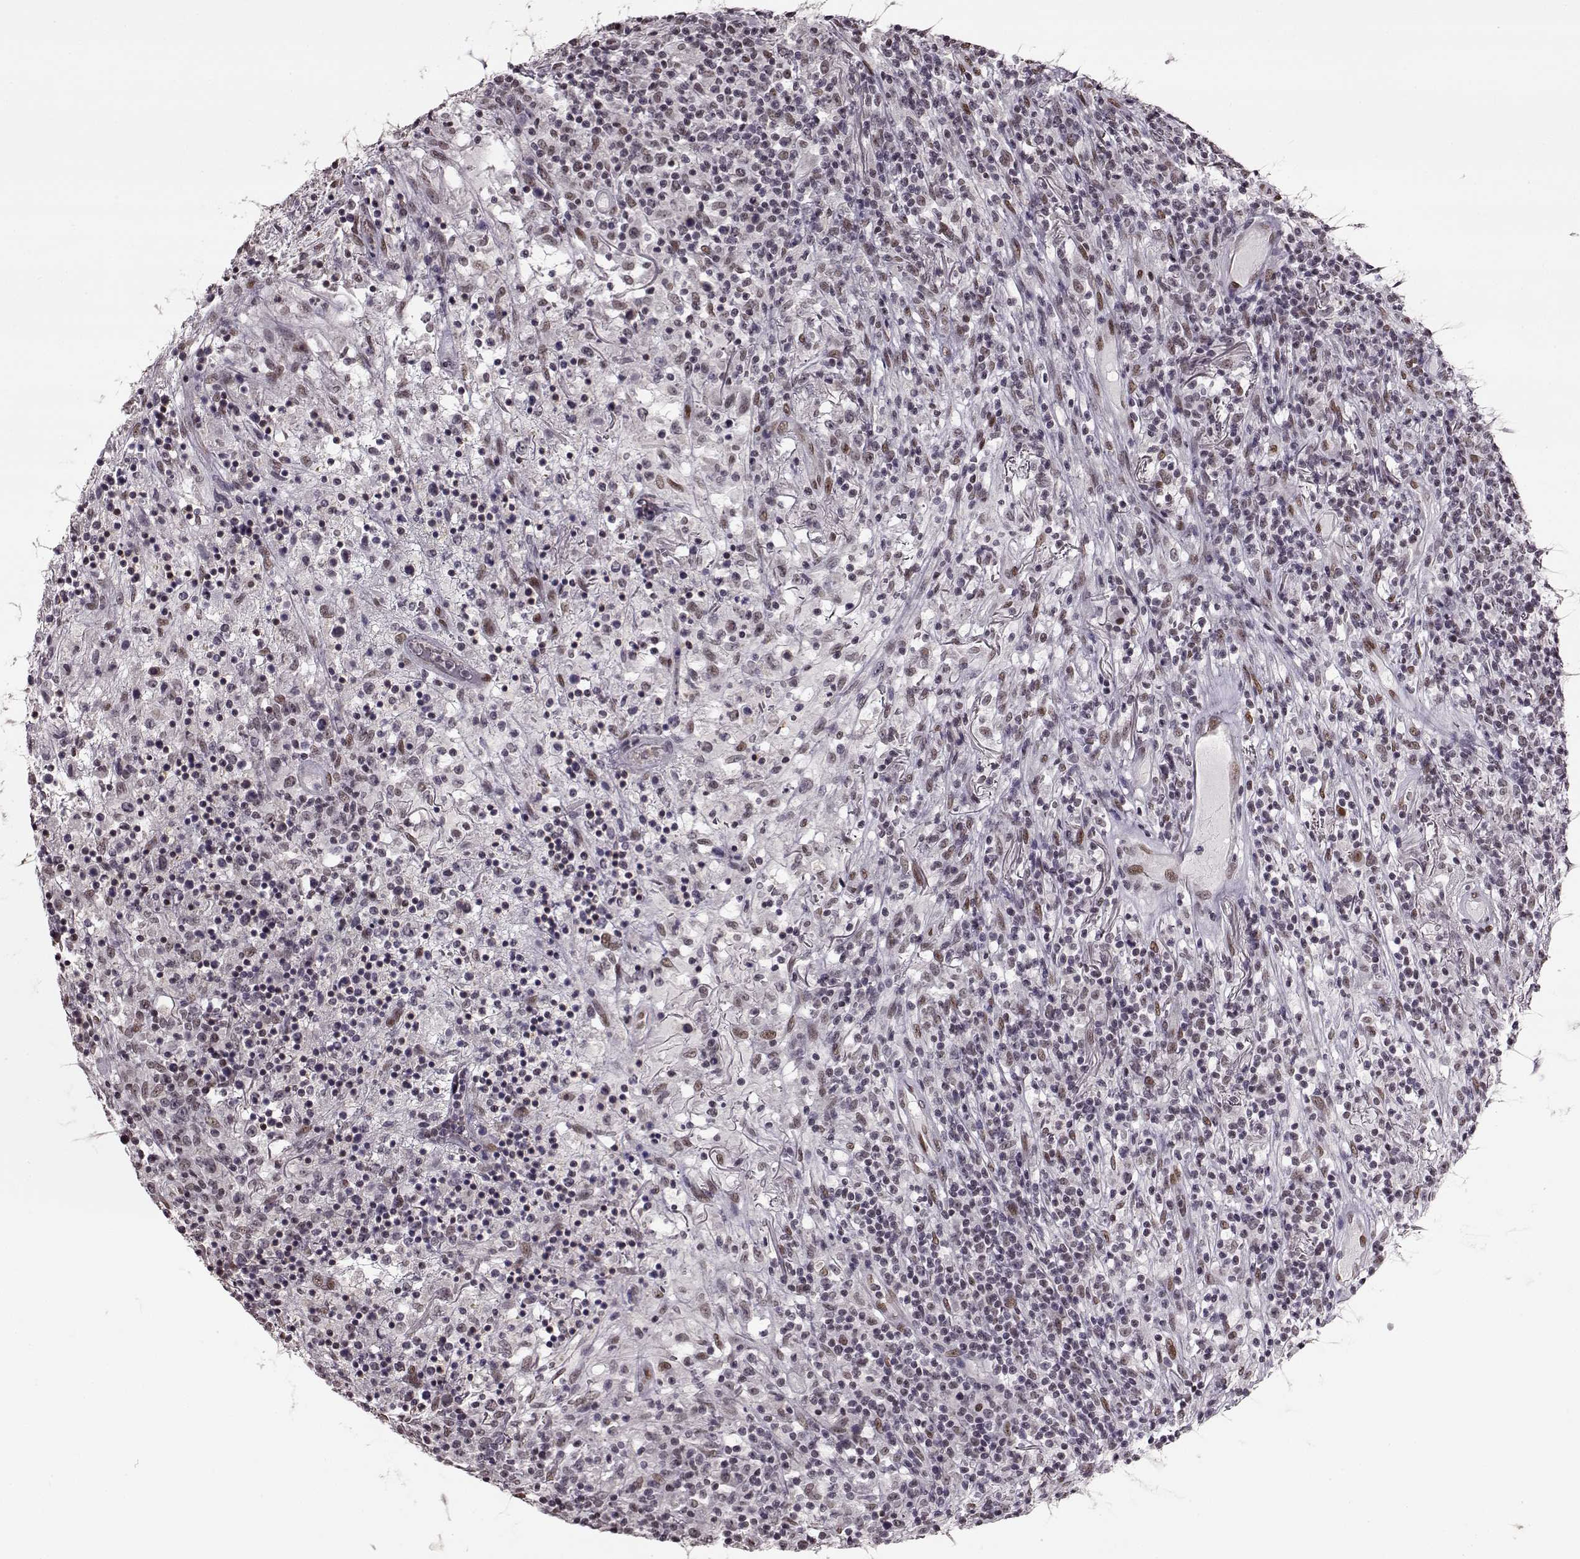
{"staining": {"intensity": "negative", "quantity": "none", "location": "none"}, "tissue": "lymphoma", "cell_type": "Tumor cells", "image_type": "cancer", "snomed": [{"axis": "morphology", "description": "Malignant lymphoma, non-Hodgkin's type, High grade"}, {"axis": "topography", "description": "Lung"}], "caption": "Immunohistochemistry (IHC) histopathology image of neoplastic tissue: human high-grade malignant lymphoma, non-Hodgkin's type stained with DAB (3,3'-diaminobenzidine) reveals no significant protein expression in tumor cells. (Immunohistochemistry (IHC), brightfield microscopy, high magnification).", "gene": "FTO", "patient": {"sex": "male", "age": 79}}